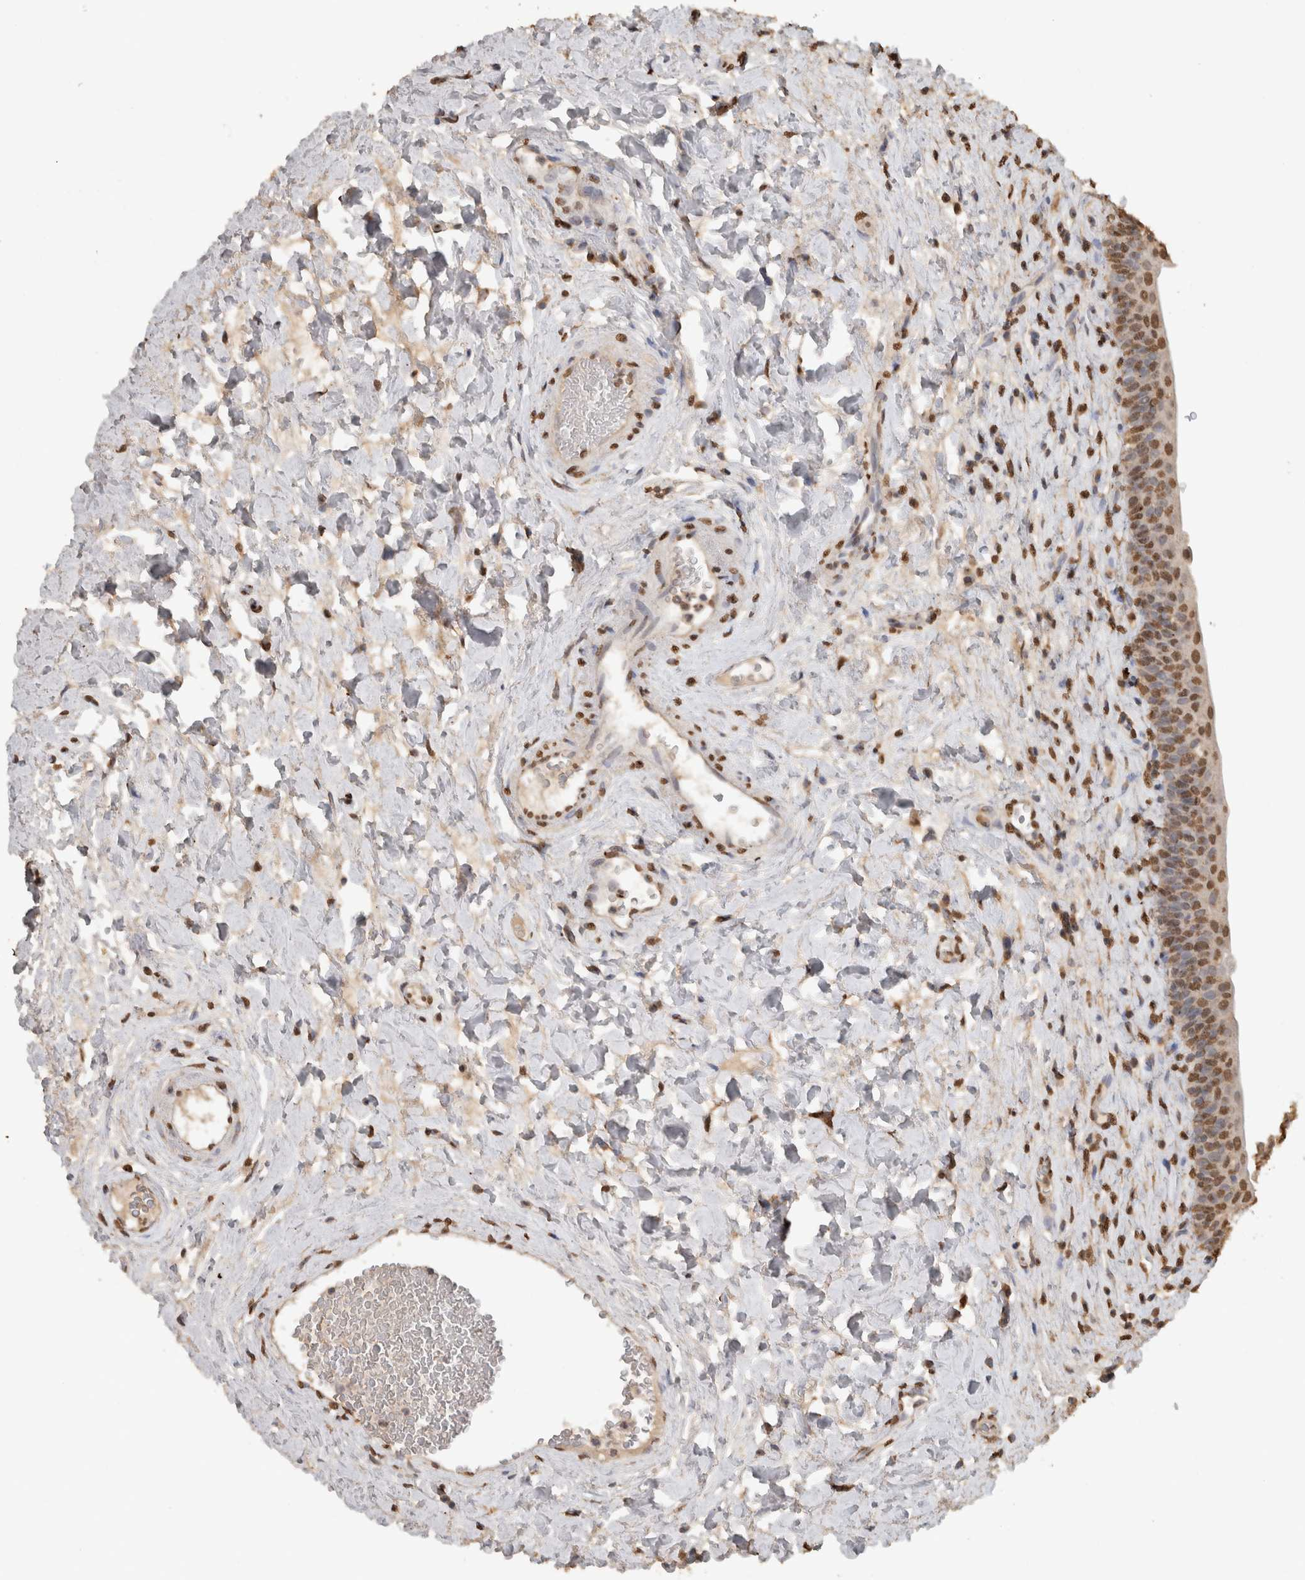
{"staining": {"intensity": "moderate", "quantity": ">75%", "location": "nuclear"}, "tissue": "urinary bladder", "cell_type": "Urothelial cells", "image_type": "normal", "snomed": [{"axis": "morphology", "description": "Normal tissue, NOS"}, {"axis": "topography", "description": "Urinary bladder"}], "caption": "Immunohistochemical staining of normal urinary bladder displays >75% levels of moderate nuclear protein expression in approximately >75% of urothelial cells.", "gene": "HAND2", "patient": {"sex": "male", "age": 83}}